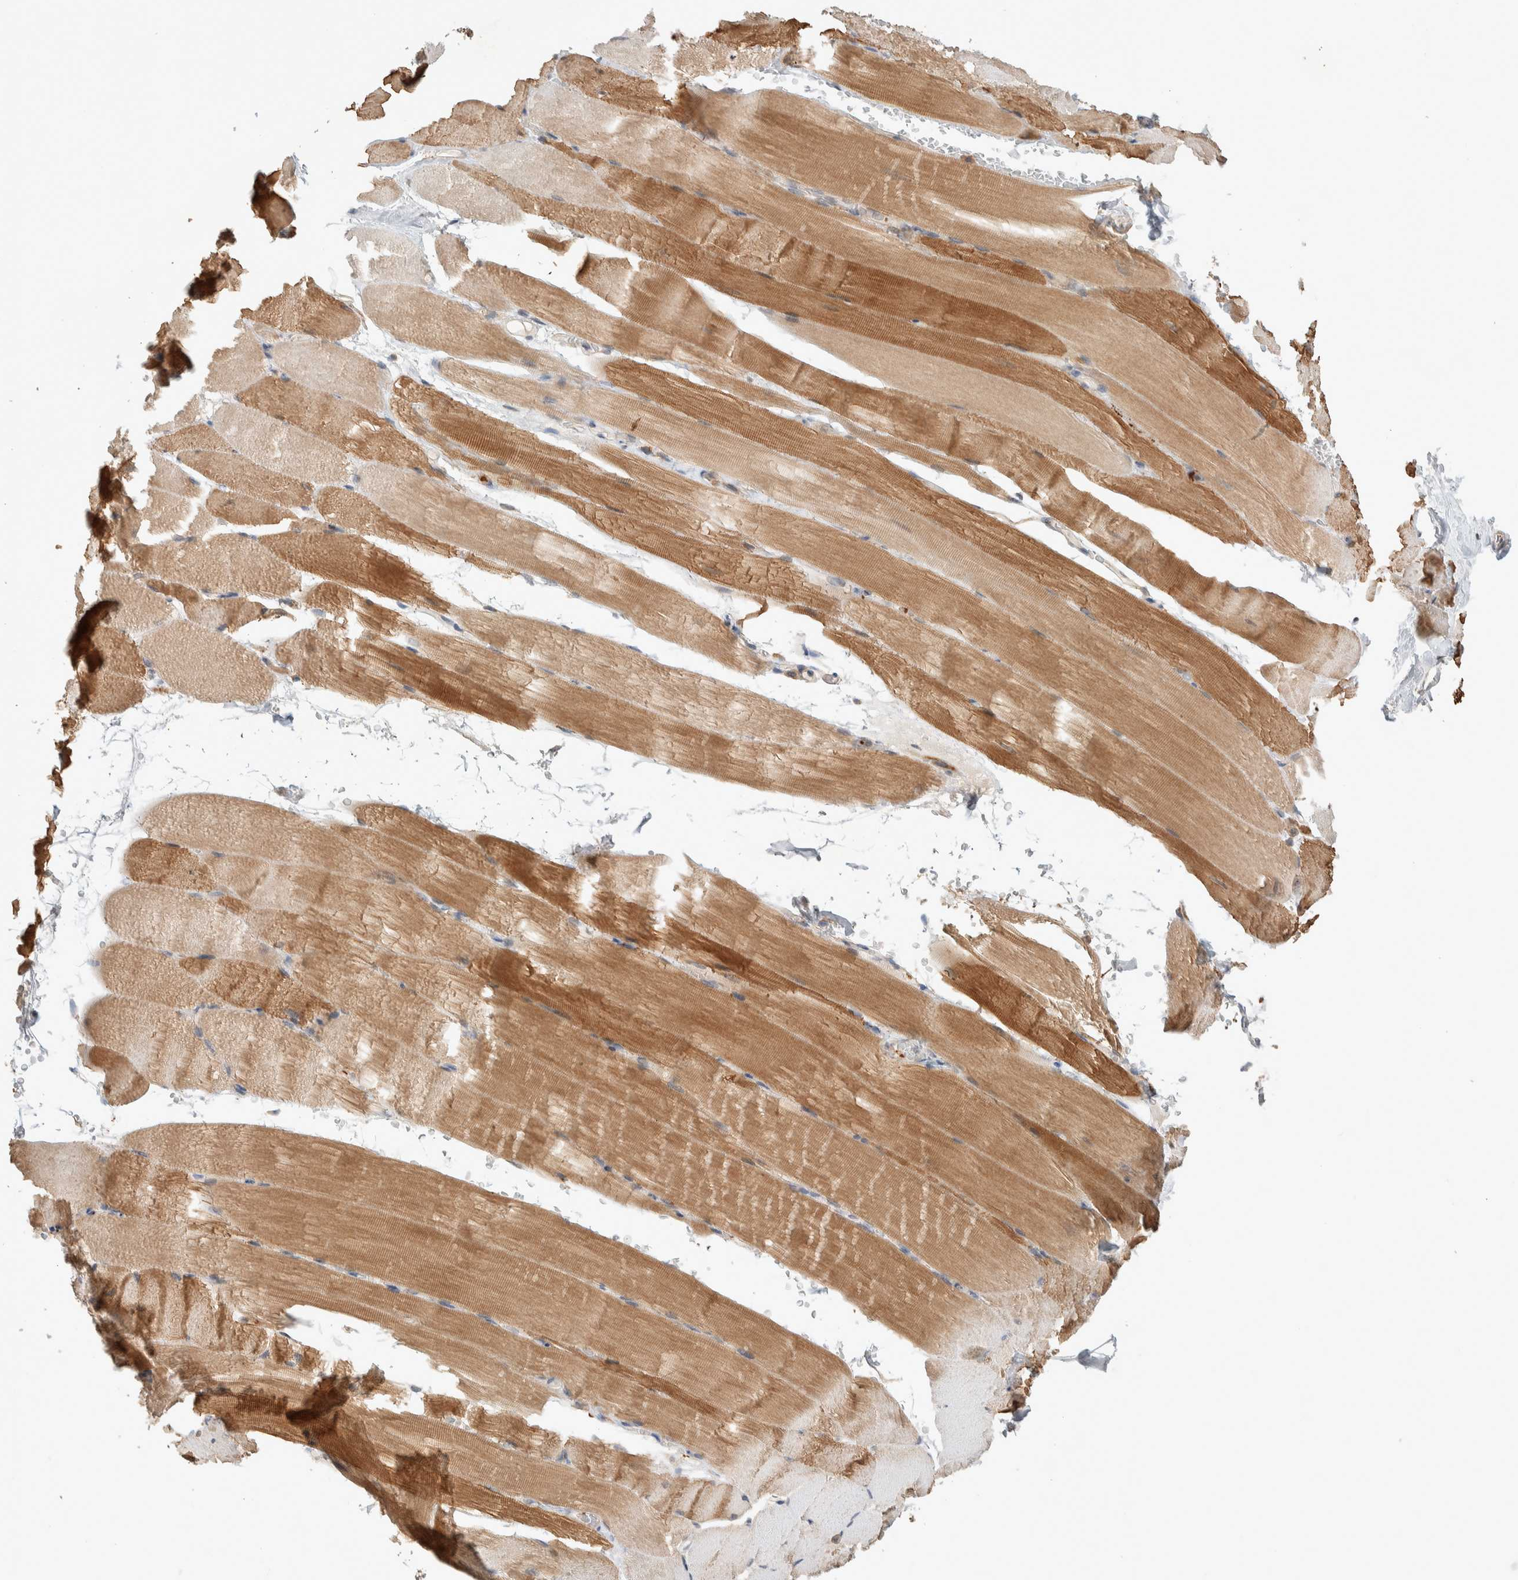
{"staining": {"intensity": "moderate", "quantity": ">75%", "location": "cytoplasmic/membranous"}, "tissue": "skeletal muscle", "cell_type": "Myocytes", "image_type": "normal", "snomed": [{"axis": "morphology", "description": "Normal tissue, NOS"}, {"axis": "topography", "description": "Skeletal muscle"}, {"axis": "topography", "description": "Parathyroid gland"}], "caption": "Protein expression by immunohistochemistry (IHC) shows moderate cytoplasmic/membranous positivity in approximately >75% of myocytes in normal skeletal muscle.", "gene": "DEPTOR", "patient": {"sex": "female", "age": 37}}